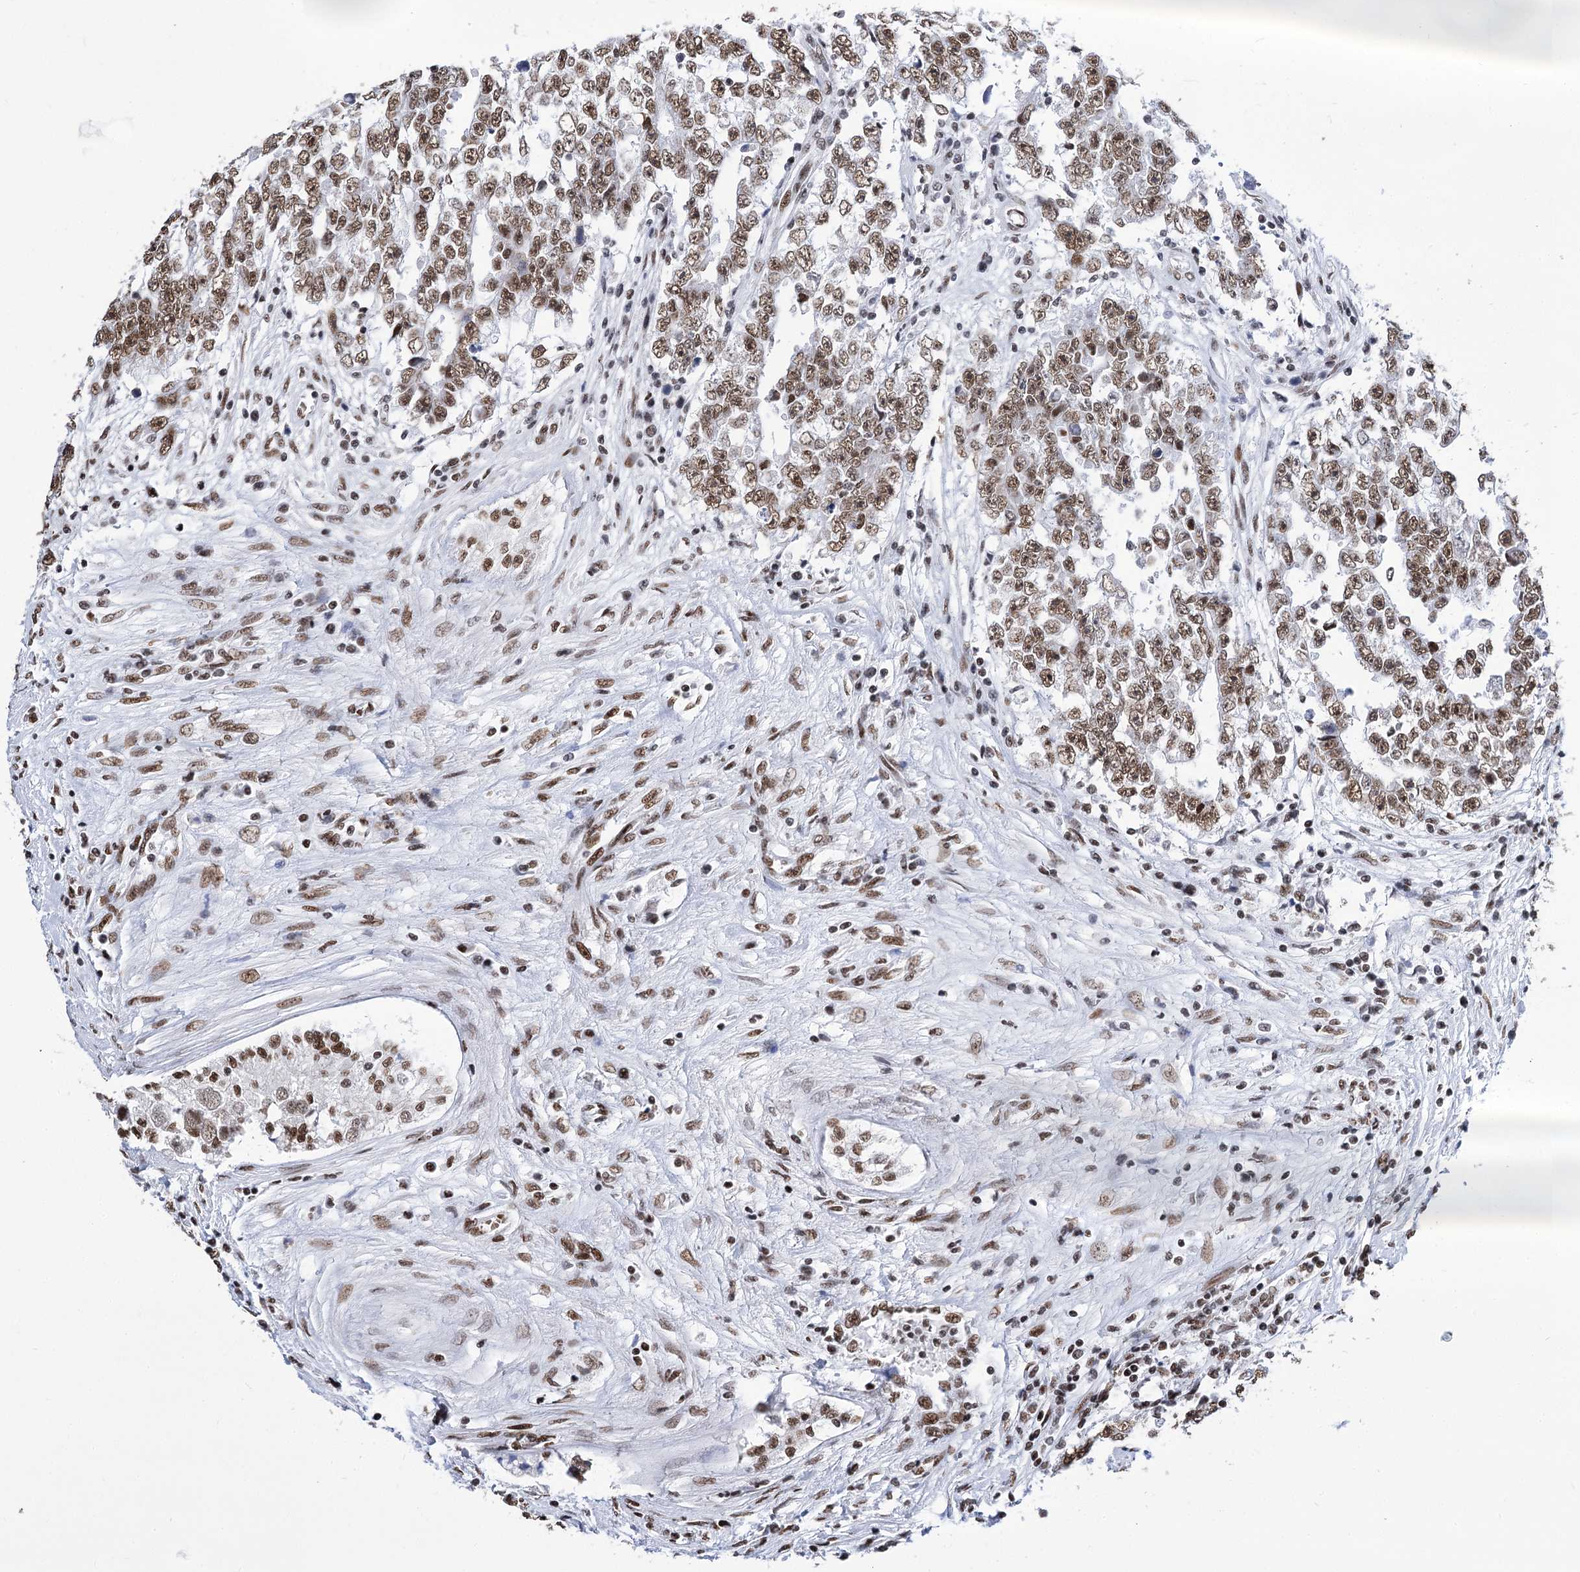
{"staining": {"intensity": "moderate", "quantity": ">75%", "location": "nuclear"}, "tissue": "testis cancer", "cell_type": "Tumor cells", "image_type": "cancer", "snomed": [{"axis": "morphology", "description": "Carcinoma, Embryonal, NOS"}, {"axis": "topography", "description": "Testis"}], "caption": "Immunohistochemistry (IHC) of human testis cancer exhibits medium levels of moderate nuclear staining in about >75% of tumor cells.", "gene": "POU4F3", "patient": {"sex": "male", "age": 25}}